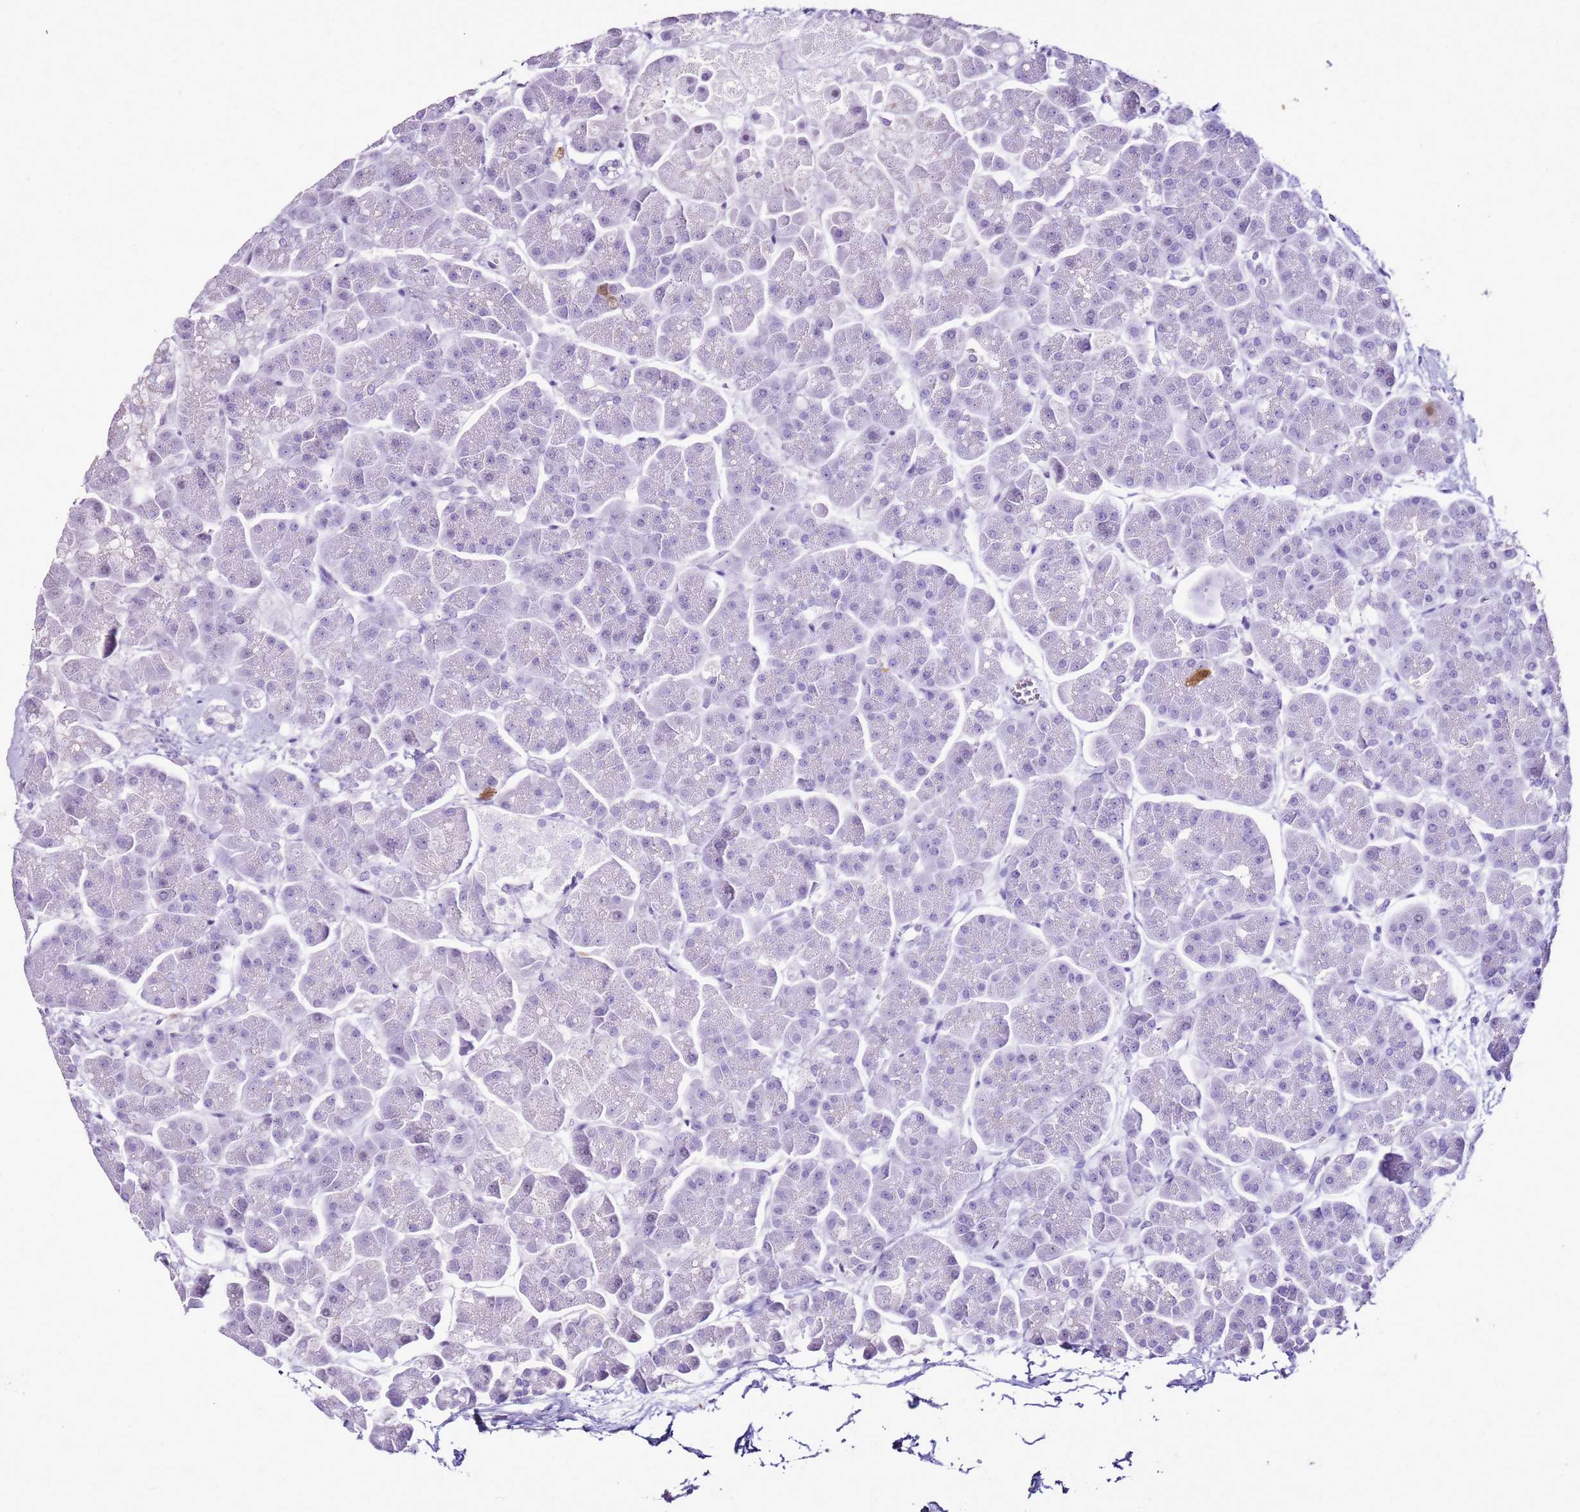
{"staining": {"intensity": "negative", "quantity": "none", "location": "none"}, "tissue": "pancreas", "cell_type": "Exocrine glandular cells", "image_type": "normal", "snomed": [{"axis": "morphology", "description": "Normal tissue, NOS"}, {"axis": "topography", "description": "Pancreas"}, {"axis": "topography", "description": "Peripheral nerve tissue"}], "caption": "This is a histopathology image of immunohistochemistry (IHC) staining of normal pancreas, which shows no expression in exocrine glandular cells. (Stains: DAB immunohistochemistry with hematoxylin counter stain, Microscopy: brightfield microscopy at high magnification).", "gene": "SPC25", "patient": {"sex": "male", "age": 54}}